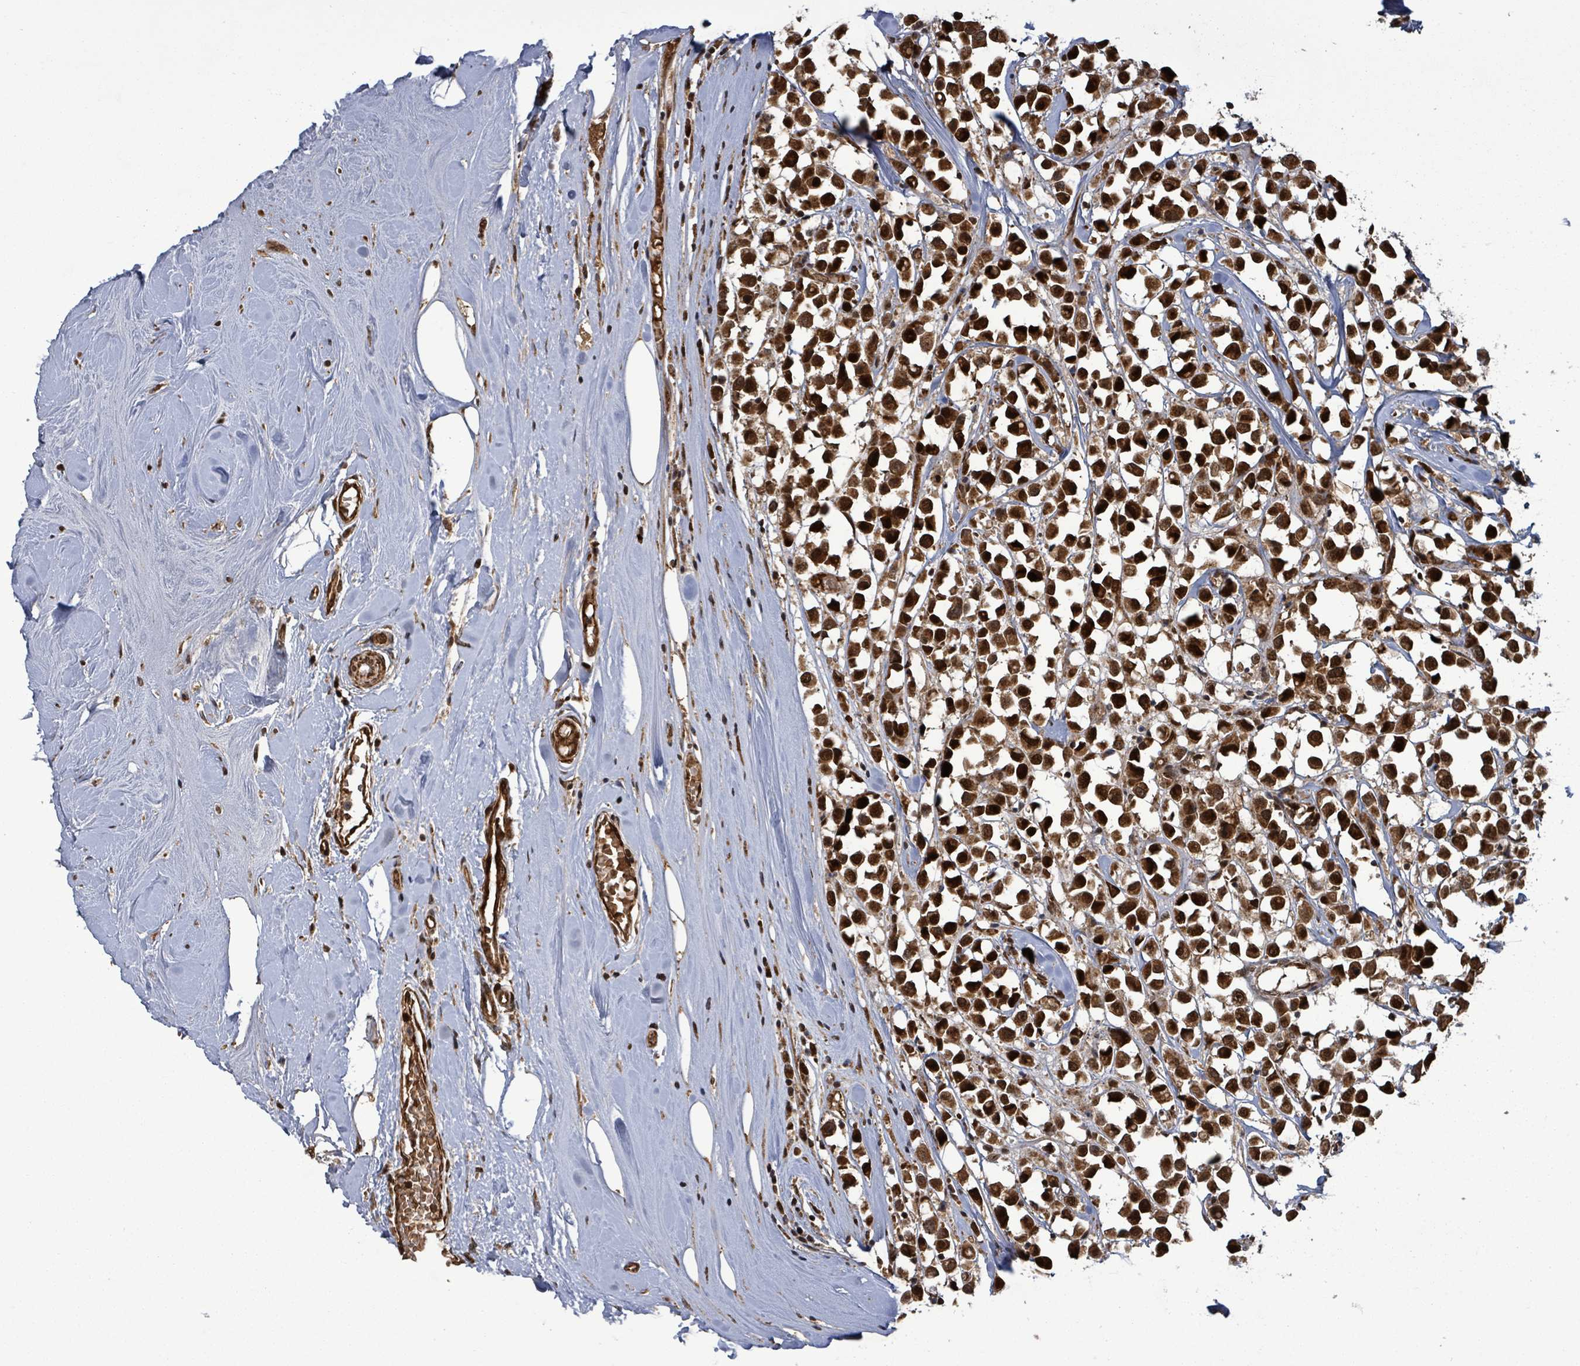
{"staining": {"intensity": "strong", "quantity": ">75%", "location": "nuclear"}, "tissue": "breast cancer", "cell_type": "Tumor cells", "image_type": "cancer", "snomed": [{"axis": "morphology", "description": "Duct carcinoma"}, {"axis": "topography", "description": "Breast"}], "caption": "Immunohistochemical staining of human breast cancer (infiltrating ductal carcinoma) shows high levels of strong nuclear protein positivity in approximately >75% of tumor cells.", "gene": "PATZ1", "patient": {"sex": "female", "age": 61}}